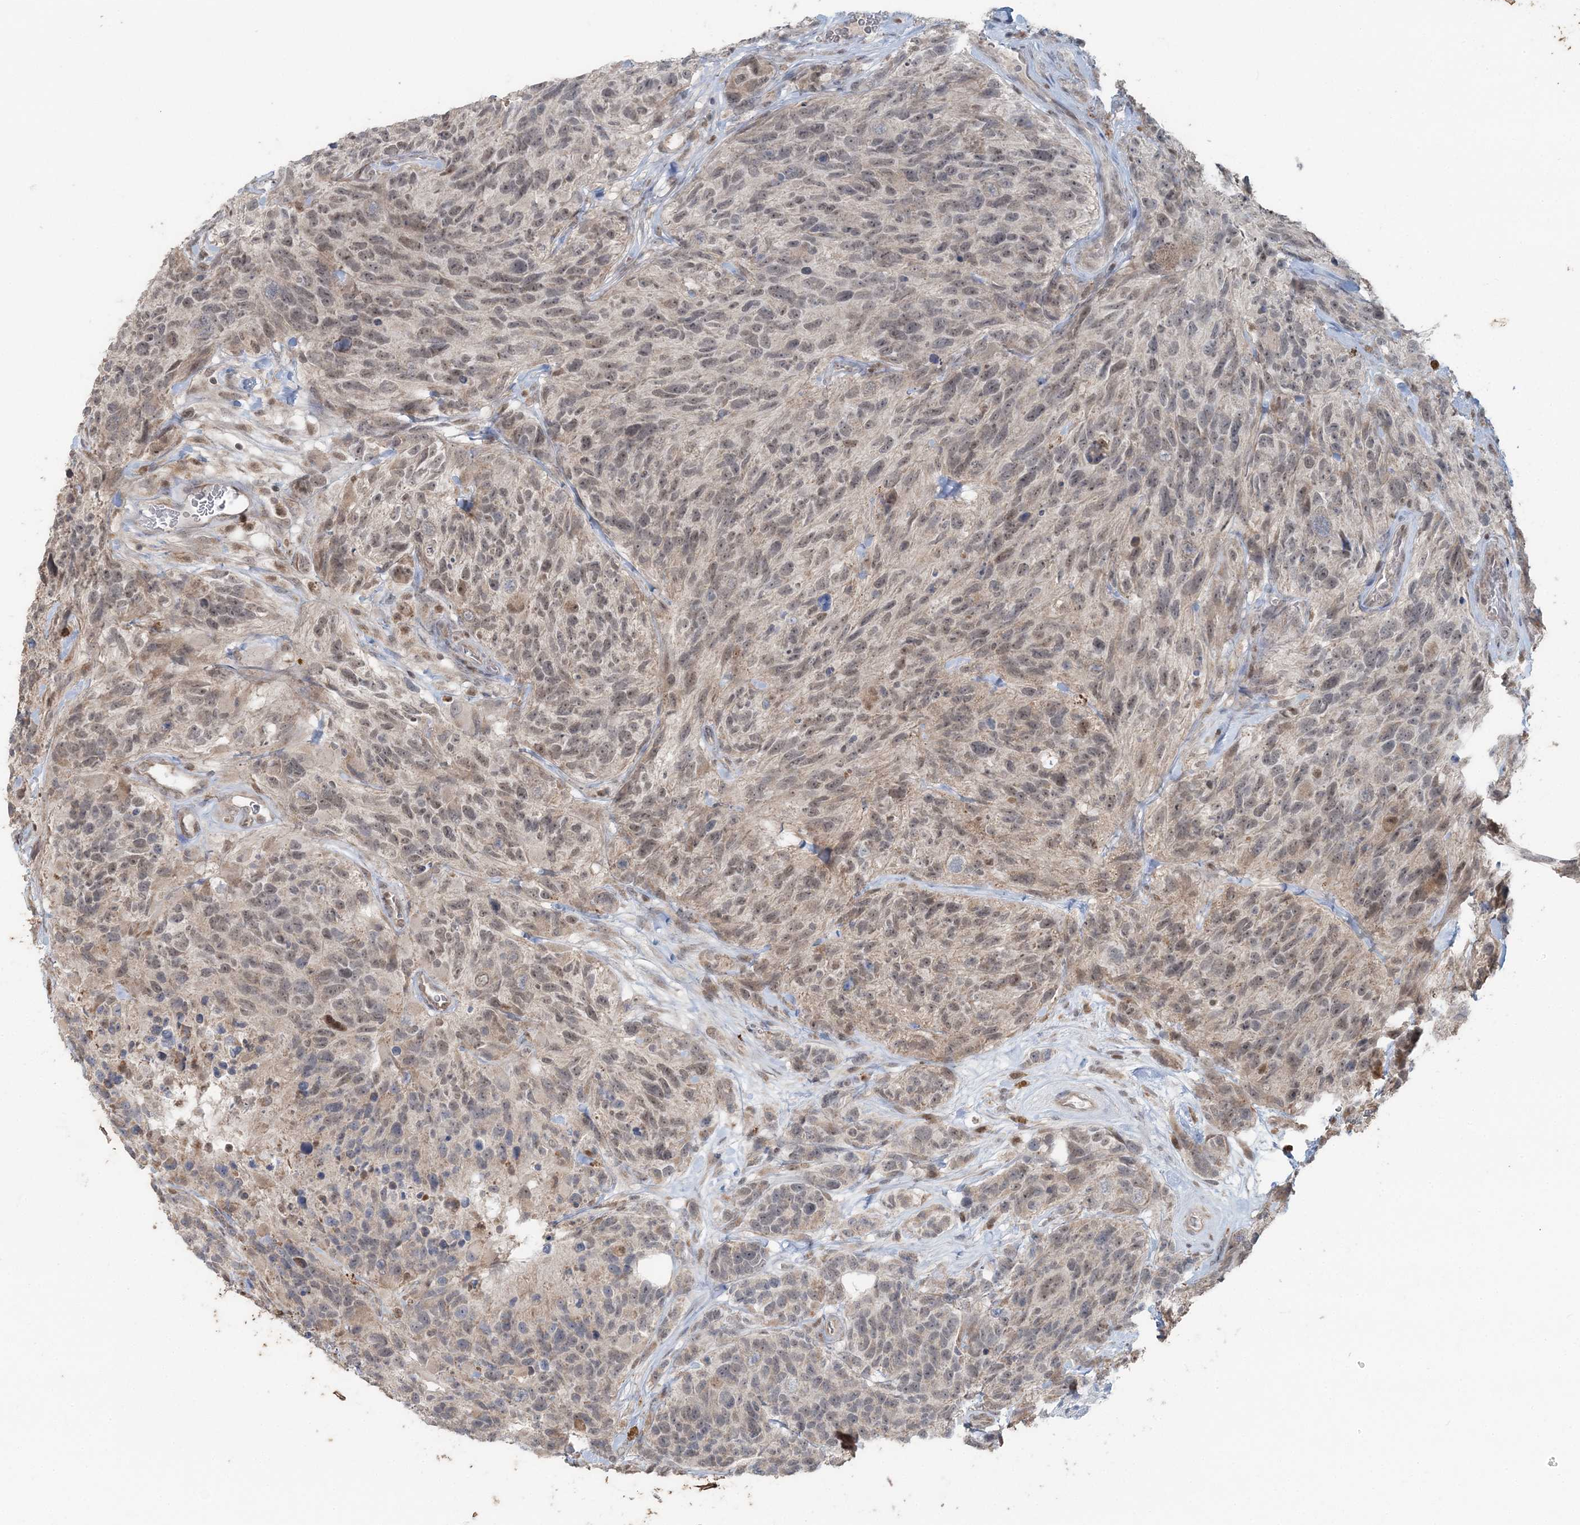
{"staining": {"intensity": "weak", "quantity": "25%-75%", "location": "nuclear"}, "tissue": "glioma", "cell_type": "Tumor cells", "image_type": "cancer", "snomed": [{"axis": "morphology", "description": "Glioma, malignant, High grade"}, {"axis": "topography", "description": "Brain"}], "caption": "About 25%-75% of tumor cells in malignant glioma (high-grade) show weak nuclear protein staining as visualized by brown immunohistochemical staining.", "gene": "SLU7", "patient": {"sex": "male", "age": 69}}